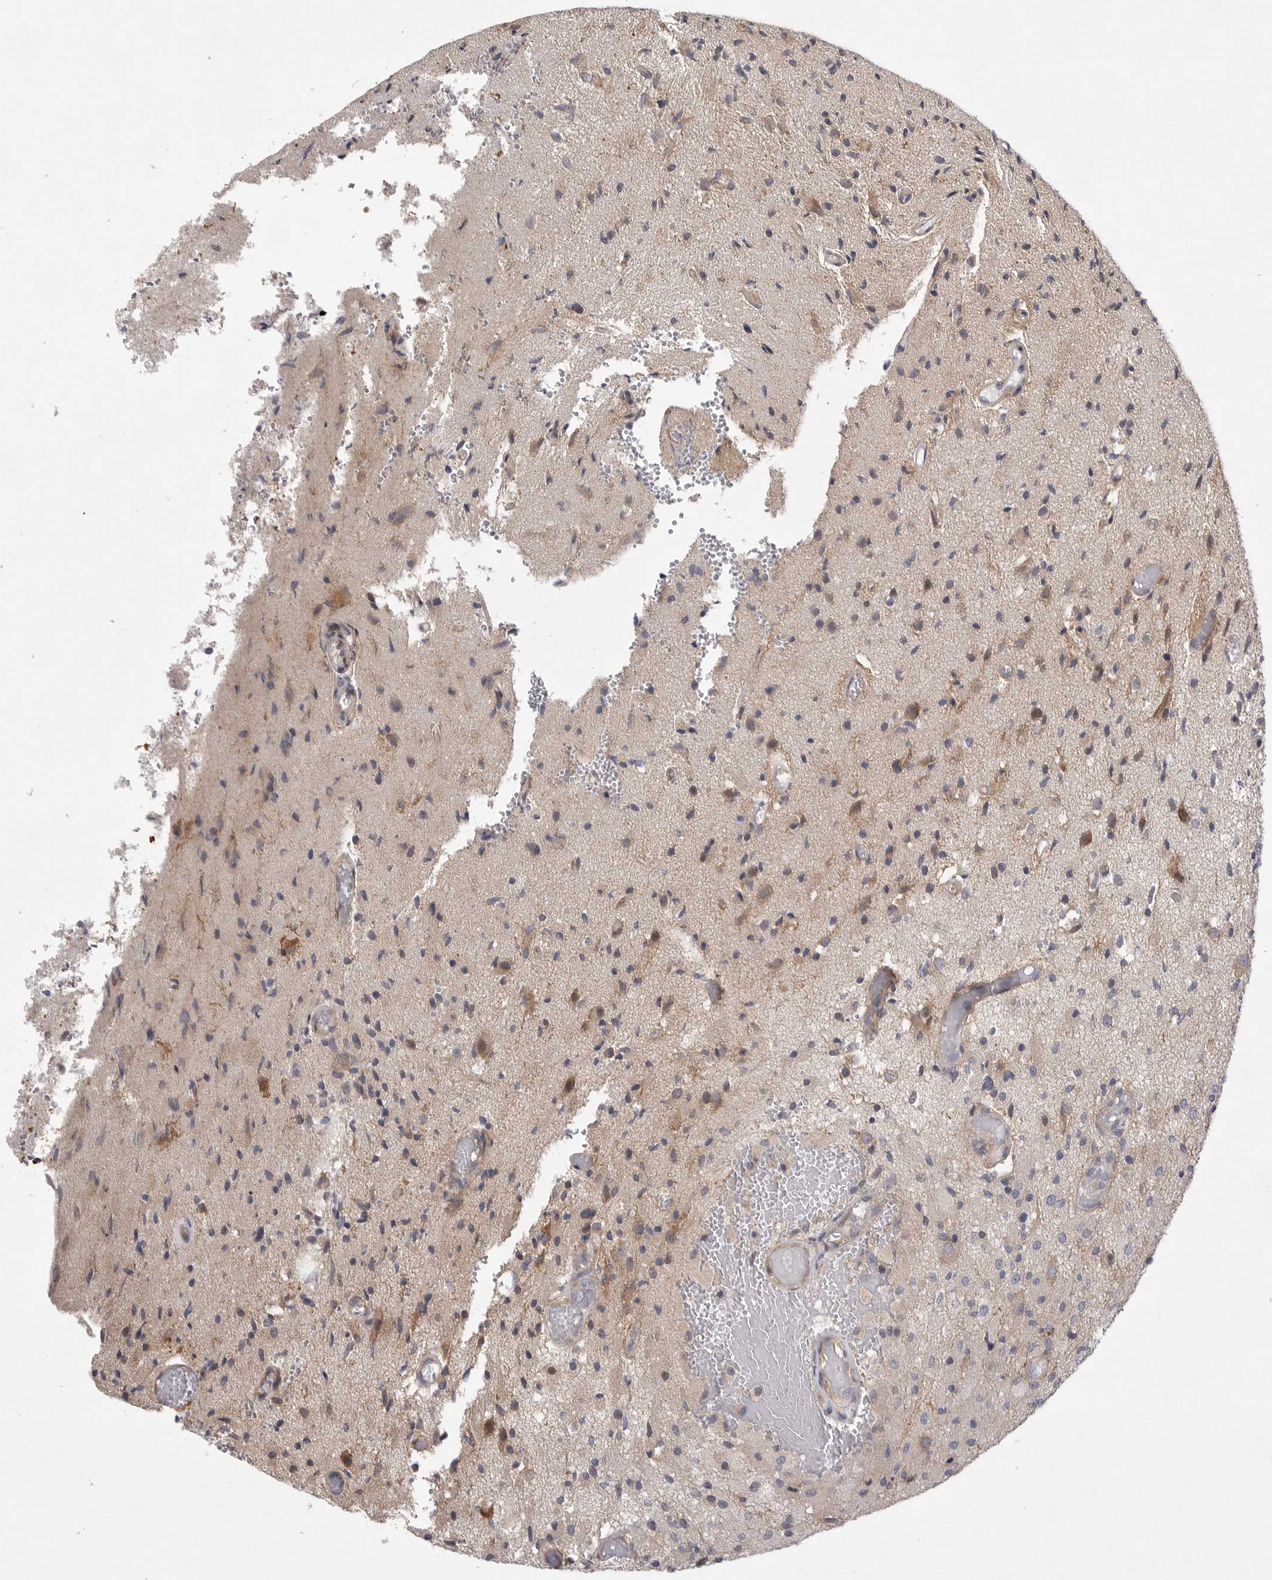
{"staining": {"intensity": "weak", "quantity": "<25%", "location": "cytoplasmic/membranous"}, "tissue": "glioma", "cell_type": "Tumor cells", "image_type": "cancer", "snomed": [{"axis": "morphology", "description": "Normal tissue, NOS"}, {"axis": "morphology", "description": "Glioma, malignant, High grade"}, {"axis": "topography", "description": "Cerebral cortex"}], "caption": "The image reveals no staining of tumor cells in high-grade glioma (malignant).", "gene": "FBXO43", "patient": {"sex": "male", "age": 77}}